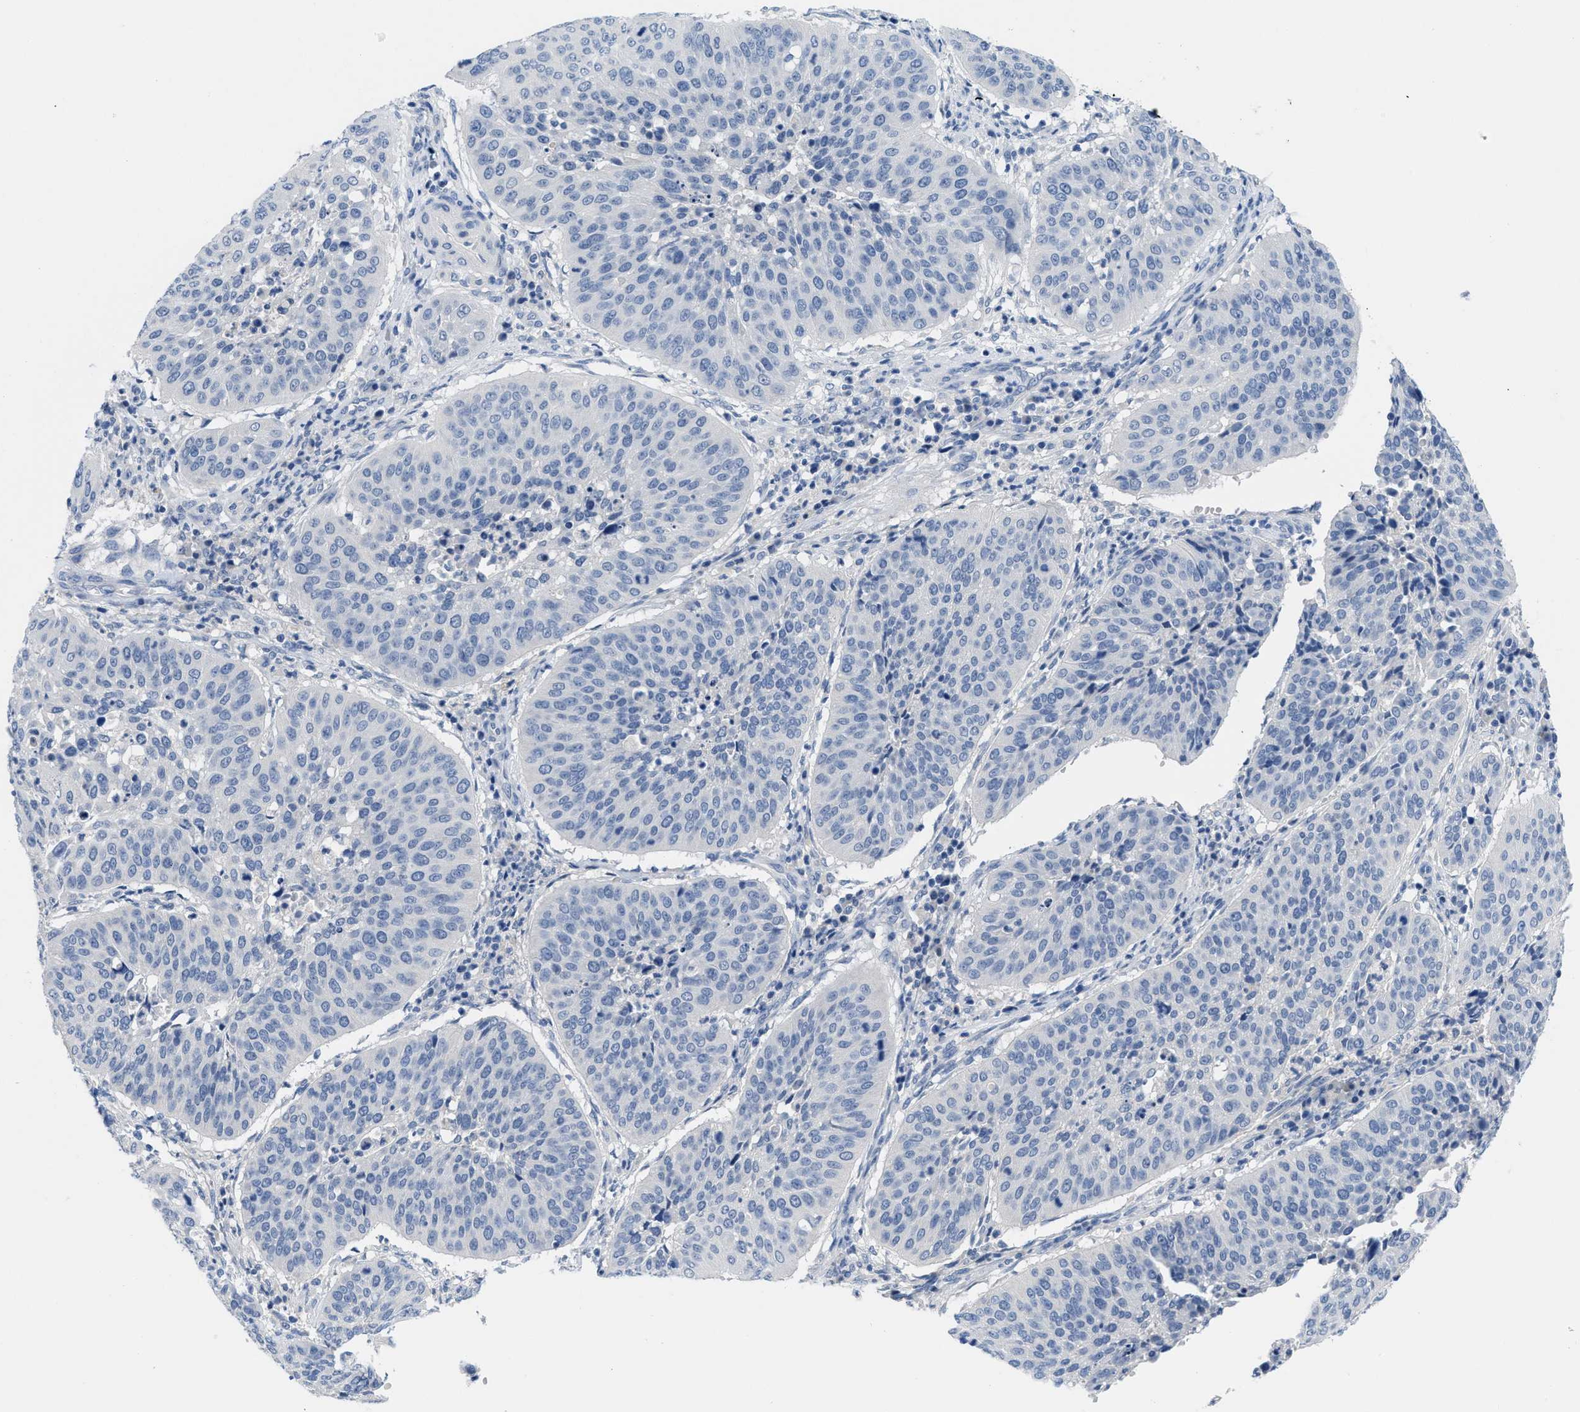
{"staining": {"intensity": "negative", "quantity": "none", "location": "none"}, "tissue": "cervical cancer", "cell_type": "Tumor cells", "image_type": "cancer", "snomed": [{"axis": "morphology", "description": "Normal tissue, NOS"}, {"axis": "morphology", "description": "Squamous cell carcinoma, NOS"}, {"axis": "topography", "description": "Cervix"}], "caption": "An IHC micrograph of cervical cancer (squamous cell carcinoma) is shown. There is no staining in tumor cells of cervical cancer (squamous cell carcinoma). (DAB (3,3'-diaminobenzidine) immunohistochemistry visualized using brightfield microscopy, high magnification).", "gene": "PYY", "patient": {"sex": "female", "age": 39}}